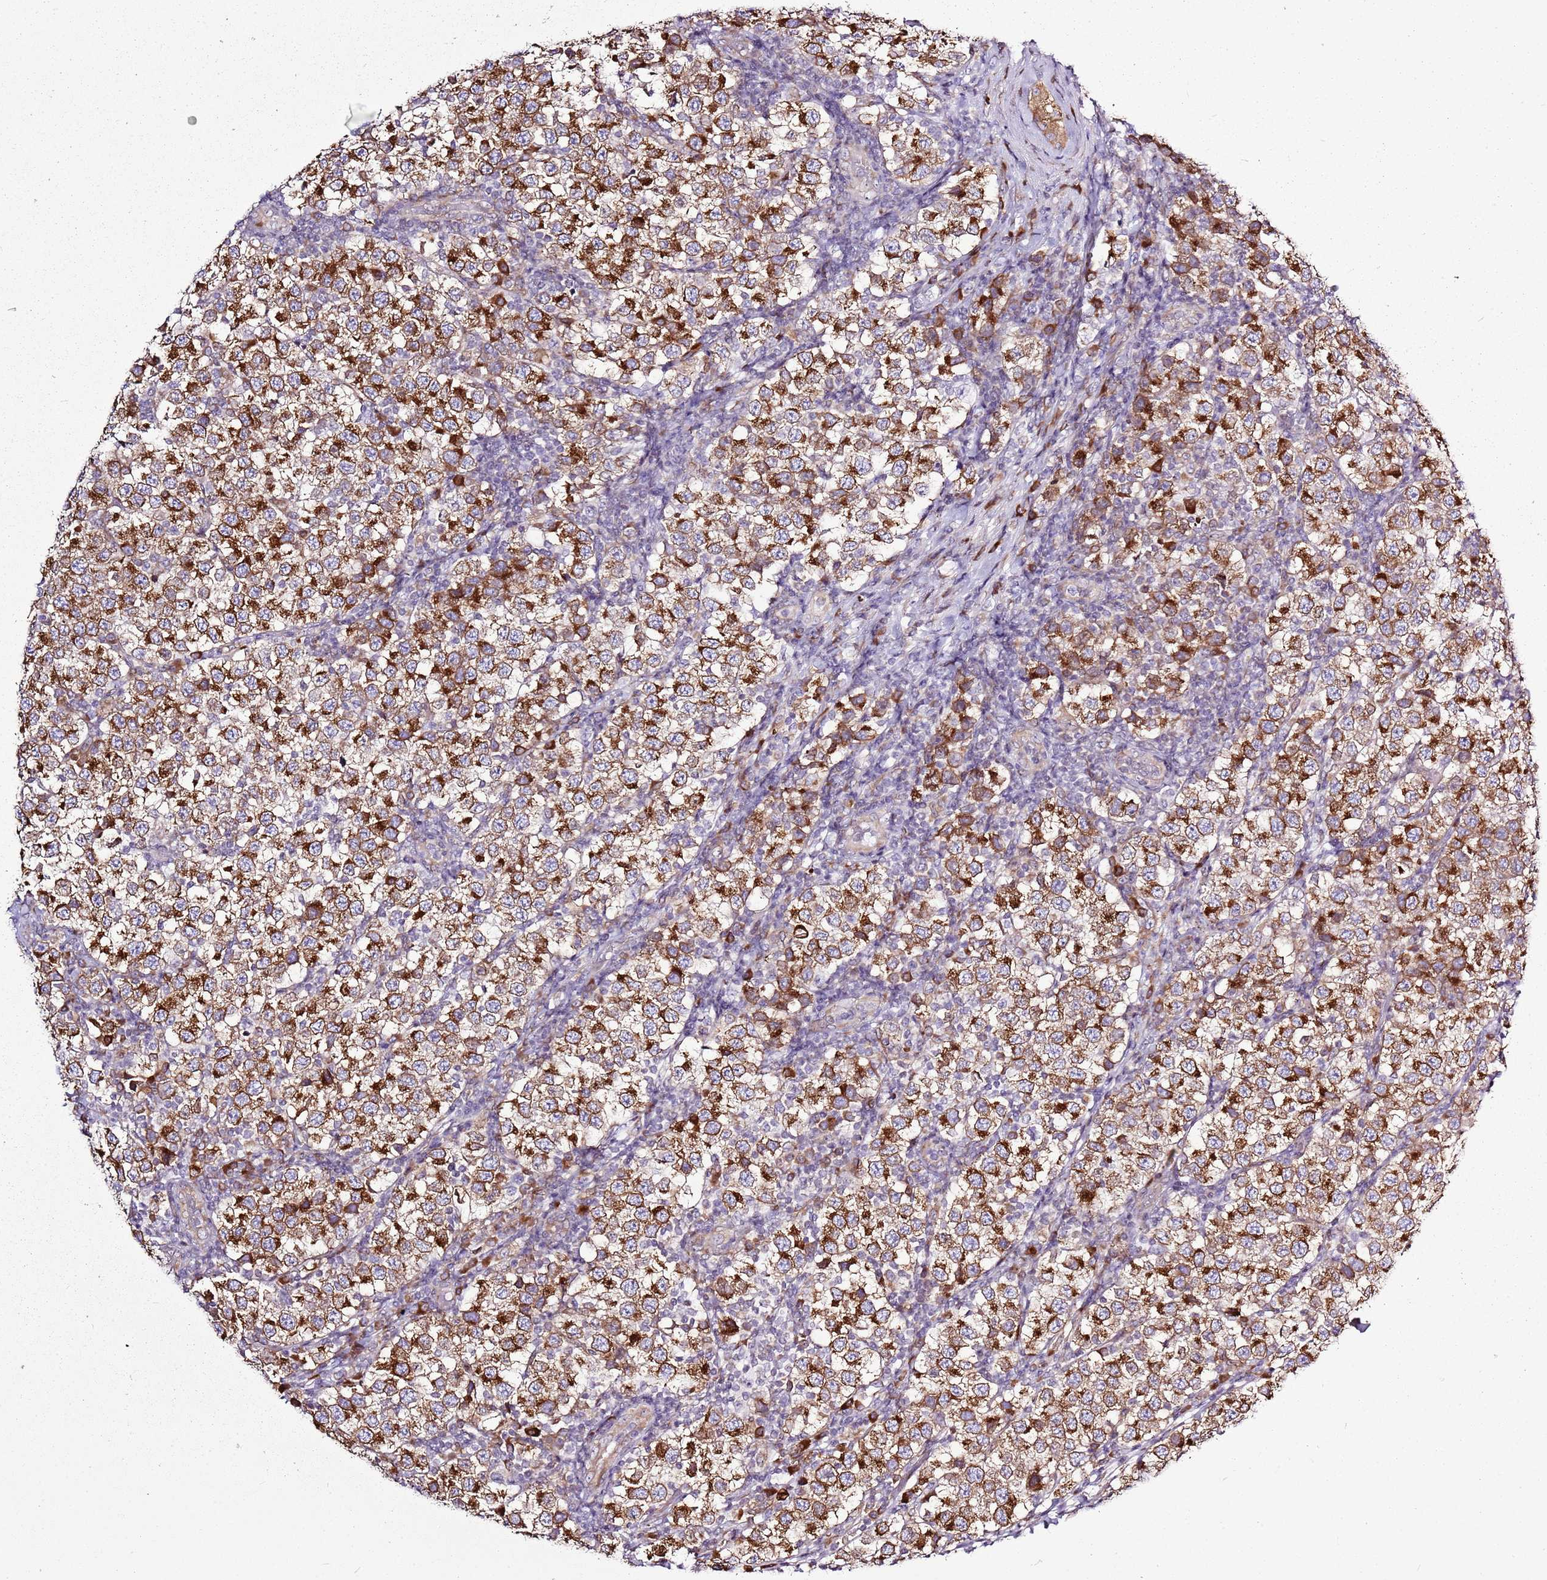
{"staining": {"intensity": "strong", "quantity": ">75%", "location": "cytoplasmic/membranous"}, "tissue": "testis cancer", "cell_type": "Tumor cells", "image_type": "cancer", "snomed": [{"axis": "morphology", "description": "Seminoma, NOS"}, {"axis": "topography", "description": "Testis"}], "caption": "This micrograph exhibits immunohistochemistry staining of seminoma (testis), with high strong cytoplasmic/membranous expression in about >75% of tumor cells.", "gene": "TMED10", "patient": {"sex": "male", "age": 34}}